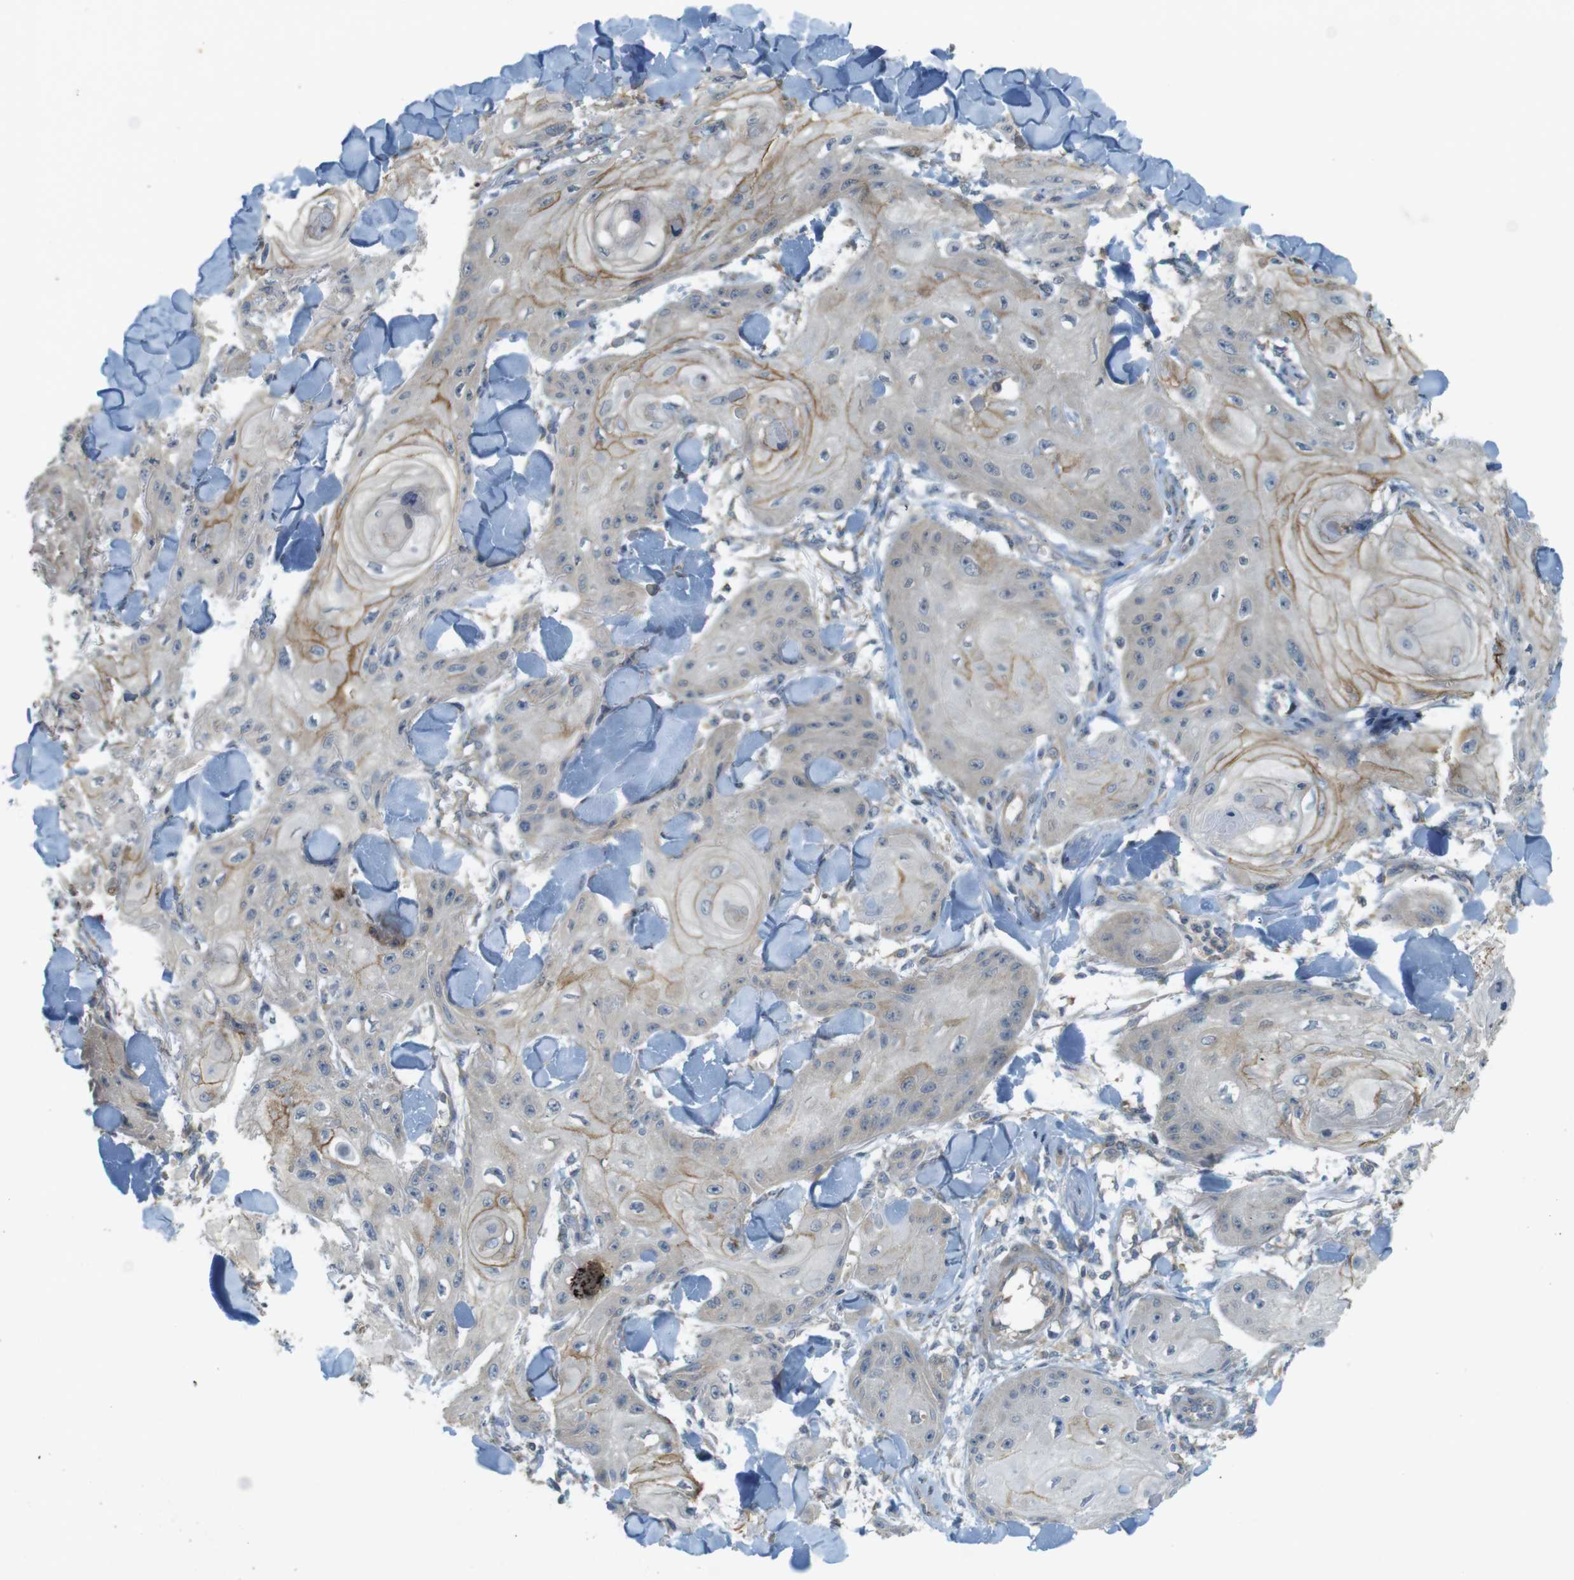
{"staining": {"intensity": "weak", "quantity": "<25%", "location": "cytoplasmic/membranous"}, "tissue": "skin cancer", "cell_type": "Tumor cells", "image_type": "cancer", "snomed": [{"axis": "morphology", "description": "Squamous cell carcinoma, NOS"}, {"axis": "topography", "description": "Skin"}], "caption": "Immunohistochemical staining of skin squamous cell carcinoma demonstrates no significant staining in tumor cells.", "gene": "CLTC", "patient": {"sex": "male", "age": 74}}